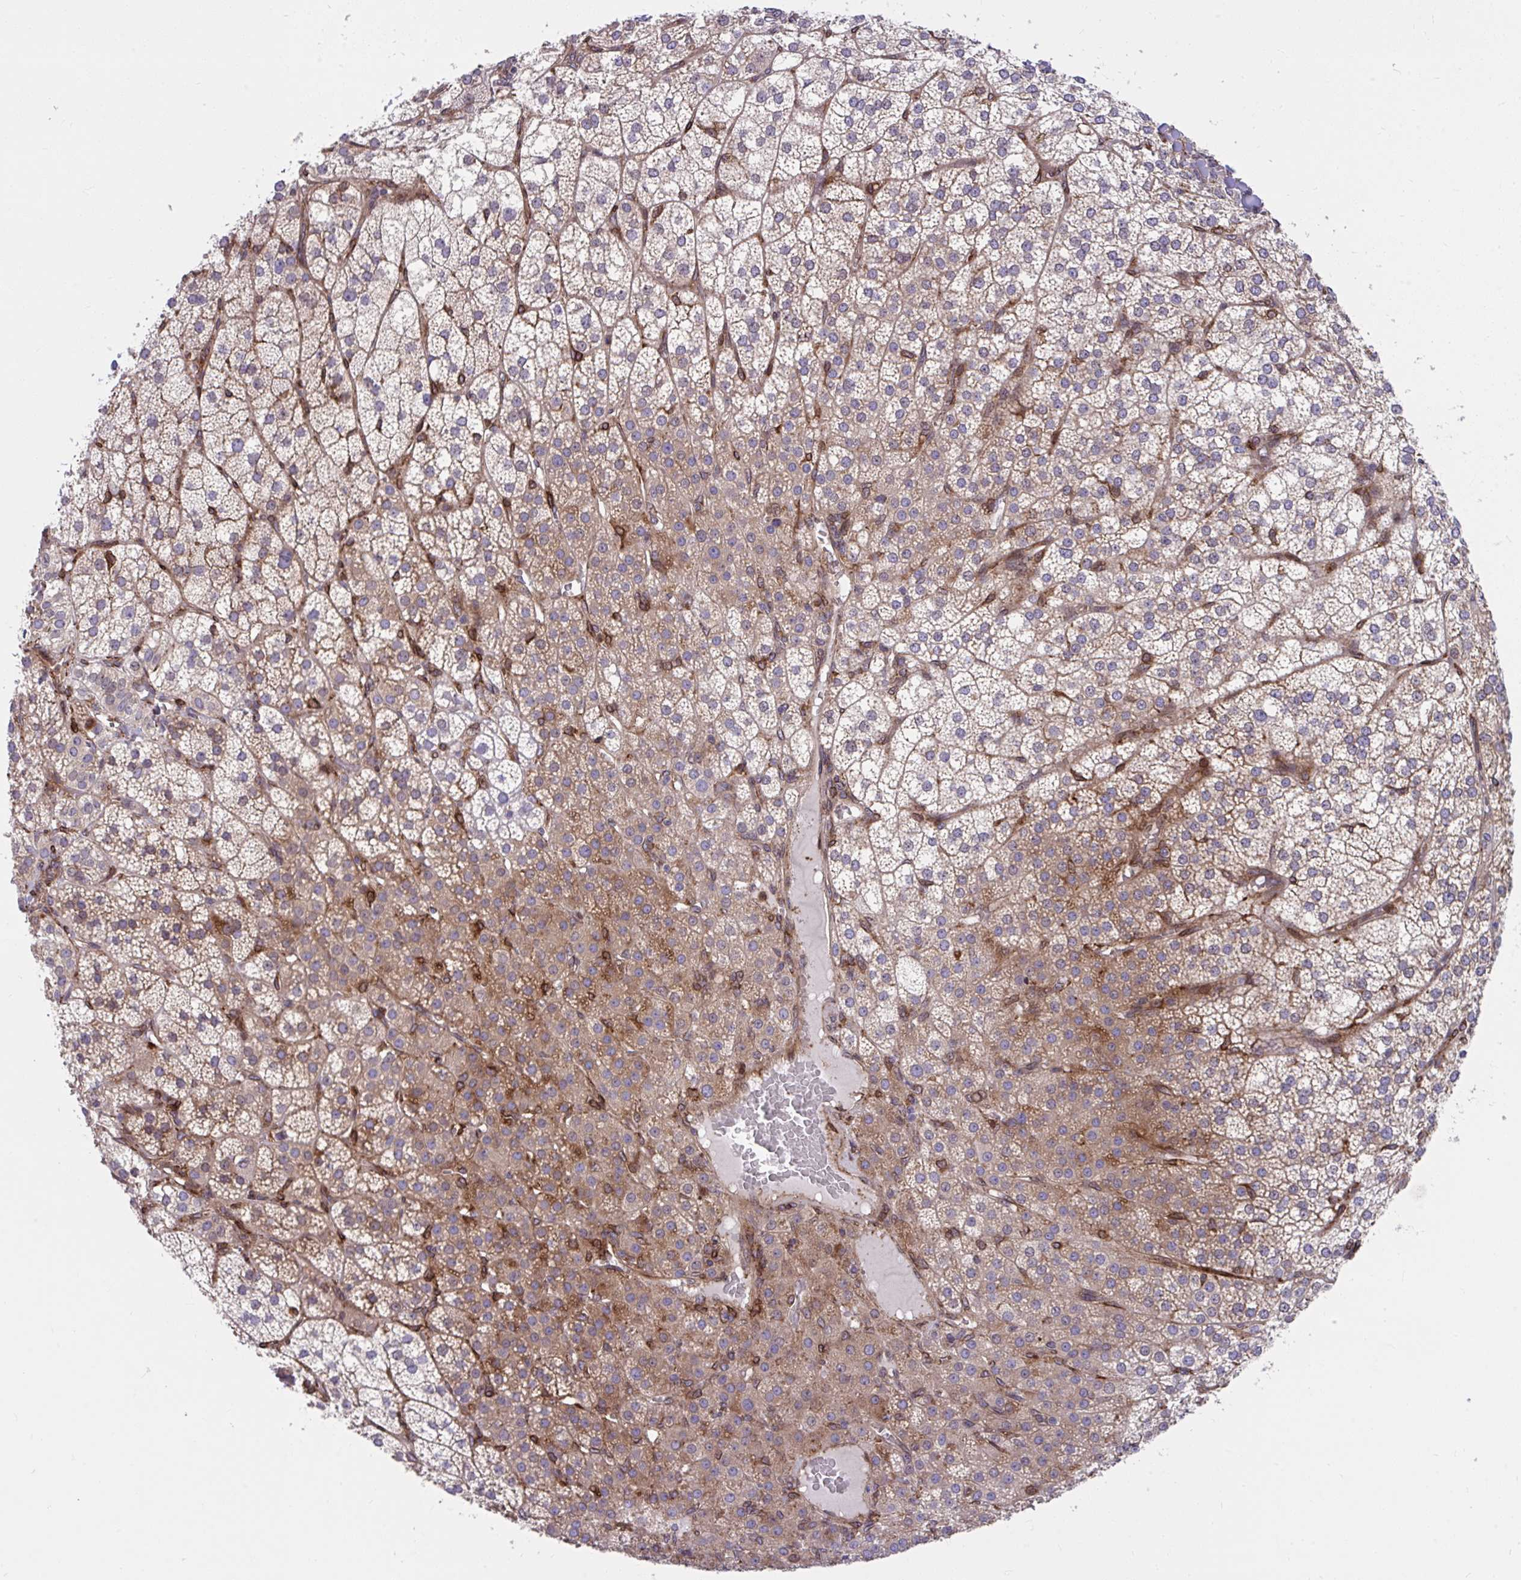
{"staining": {"intensity": "moderate", "quantity": "25%-75%", "location": "cytoplasmic/membranous"}, "tissue": "adrenal gland", "cell_type": "Glandular cells", "image_type": "normal", "snomed": [{"axis": "morphology", "description": "Normal tissue, NOS"}, {"axis": "topography", "description": "Adrenal gland"}], "caption": "The micrograph reveals a brown stain indicating the presence of a protein in the cytoplasmic/membranous of glandular cells in adrenal gland. (brown staining indicates protein expression, while blue staining denotes nuclei).", "gene": "STIM2", "patient": {"sex": "female", "age": 60}}